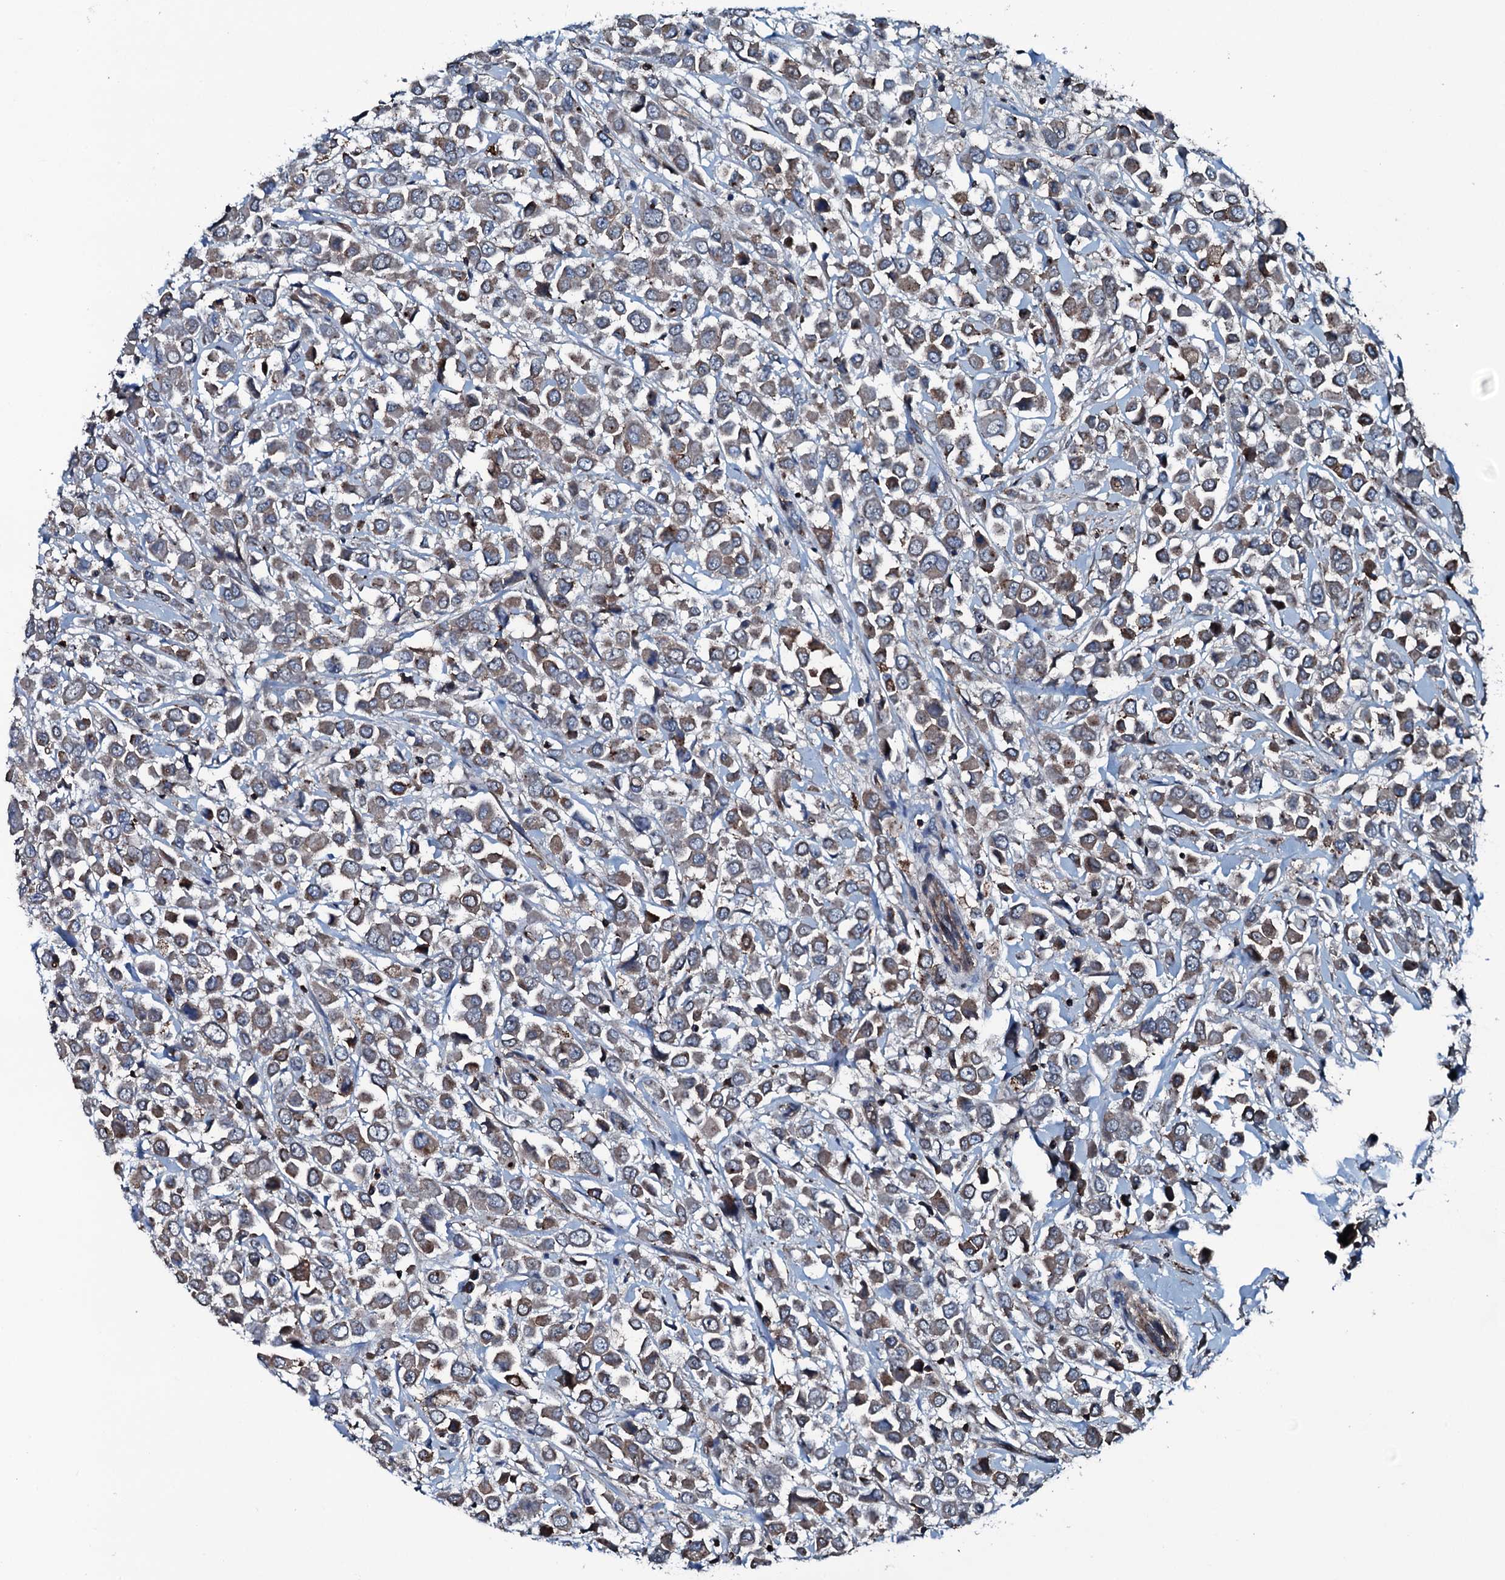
{"staining": {"intensity": "weak", "quantity": ">75%", "location": "cytoplasmic/membranous"}, "tissue": "breast cancer", "cell_type": "Tumor cells", "image_type": "cancer", "snomed": [{"axis": "morphology", "description": "Duct carcinoma"}, {"axis": "topography", "description": "Breast"}], "caption": "A brown stain labels weak cytoplasmic/membranous staining of a protein in breast cancer (infiltrating ductal carcinoma) tumor cells. (Stains: DAB (3,3'-diaminobenzidine) in brown, nuclei in blue, Microscopy: brightfield microscopy at high magnification).", "gene": "SLC25A38", "patient": {"sex": "female", "age": 61}}